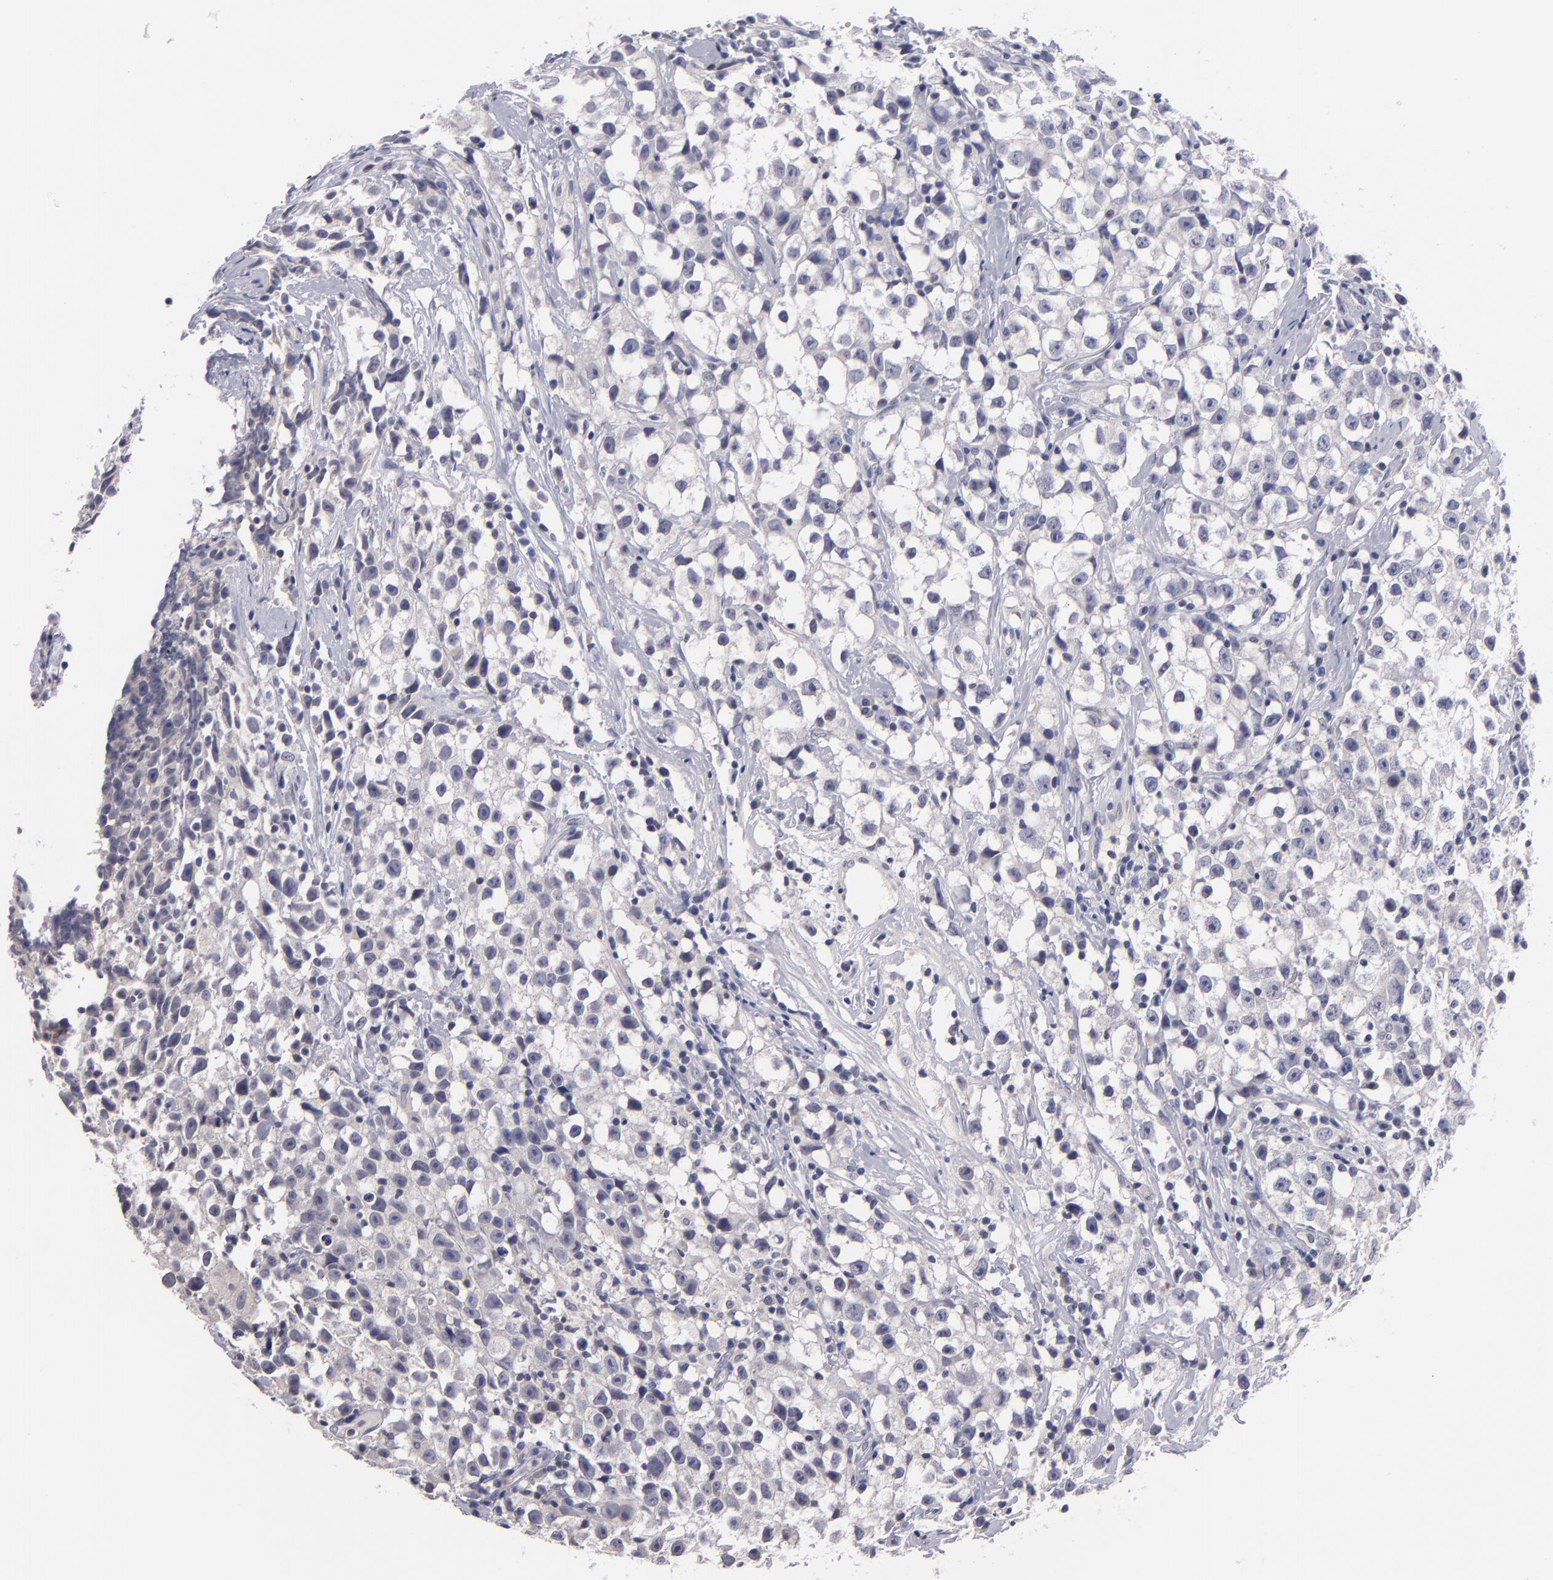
{"staining": {"intensity": "negative", "quantity": "none", "location": "none"}, "tissue": "testis cancer", "cell_type": "Tumor cells", "image_type": "cancer", "snomed": [{"axis": "morphology", "description": "Seminoma, NOS"}, {"axis": "topography", "description": "Testis"}], "caption": "Human testis cancer stained for a protein using immunohistochemistry exhibits no expression in tumor cells.", "gene": "S100A1", "patient": {"sex": "male", "age": 35}}